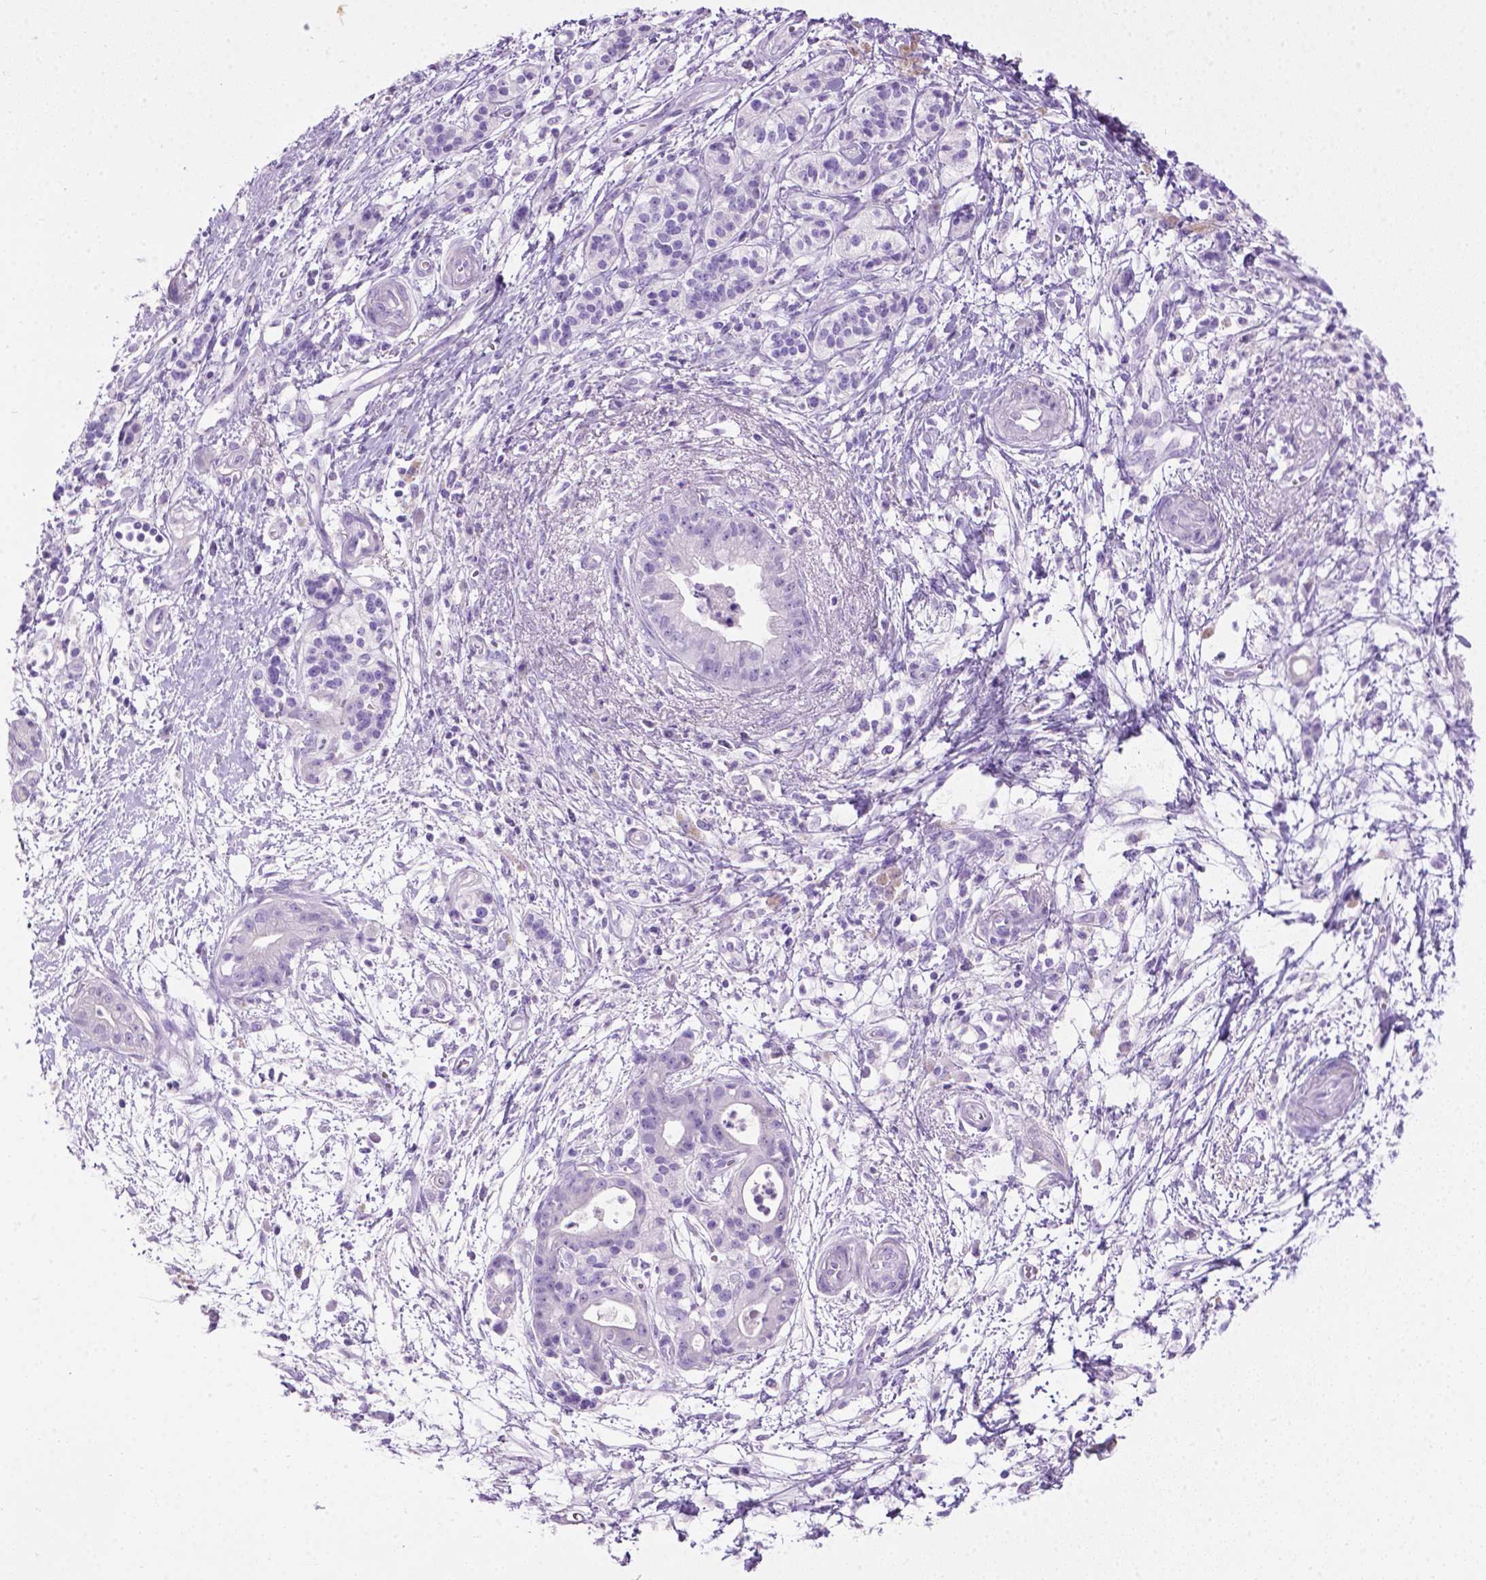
{"staining": {"intensity": "negative", "quantity": "none", "location": "none"}, "tissue": "pancreatic cancer", "cell_type": "Tumor cells", "image_type": "cancer", "snomed": [{"axis": "morphology", "description": "Normal tissue, NOS"}, {"axis": "morphology", "description": "Adenocarcinoma, NOS"}, {"axis": "topography", "description": "Lymph node"}, {"axis": "topography", "description": "Pancreas"}], "caption": "A micrograph of human adenocarcinoma (pancreatic) is negative for staining in tumor cells.", "gene": "LELP1", "patient": {"sex": "female", "age": 58}}